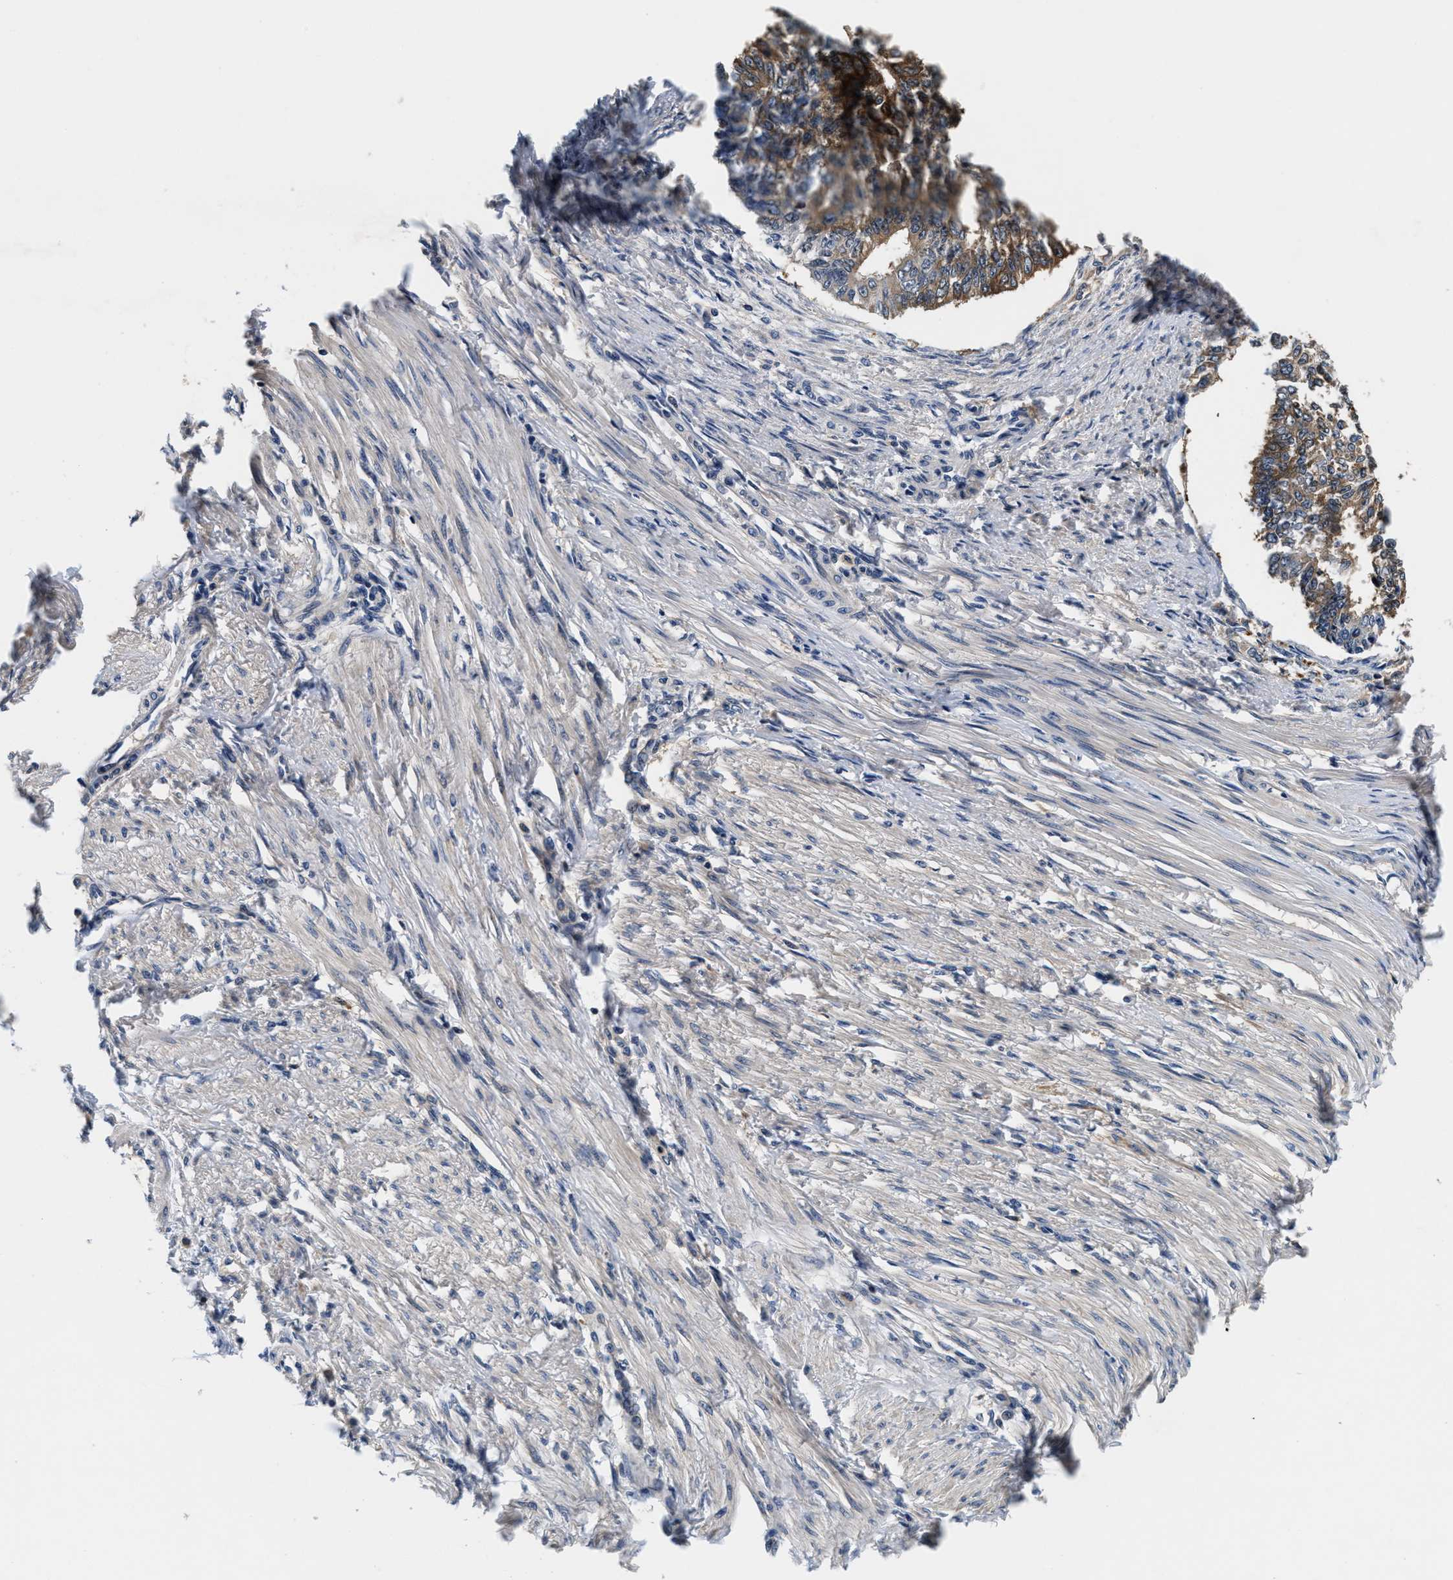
{"staining": {"intensity": "moderate", "quantity": ">75%", "location": "cytoplasmic/membranous"}, "tissue": "endometrial cancer", "cell_type": "Tumor cells", "image_type": "cancer", "snomed": [{"axis": "morphology", "description": "Adenocarcinoma, NOS"}, {"axis": "topography", "description": "Endometrium"}], "caption": "A micrograph of adenocarcinoma (endometrial) stained for a protein shows moderate cytoplasmic/membranous brown staining in tumor cells. (Stains: DAB in brown, nuclei in blue, Microscopy: brightfield microscopy at high magnification).", "gene": "PHPT1", "patient": {"sex": "female", "age": 32}}